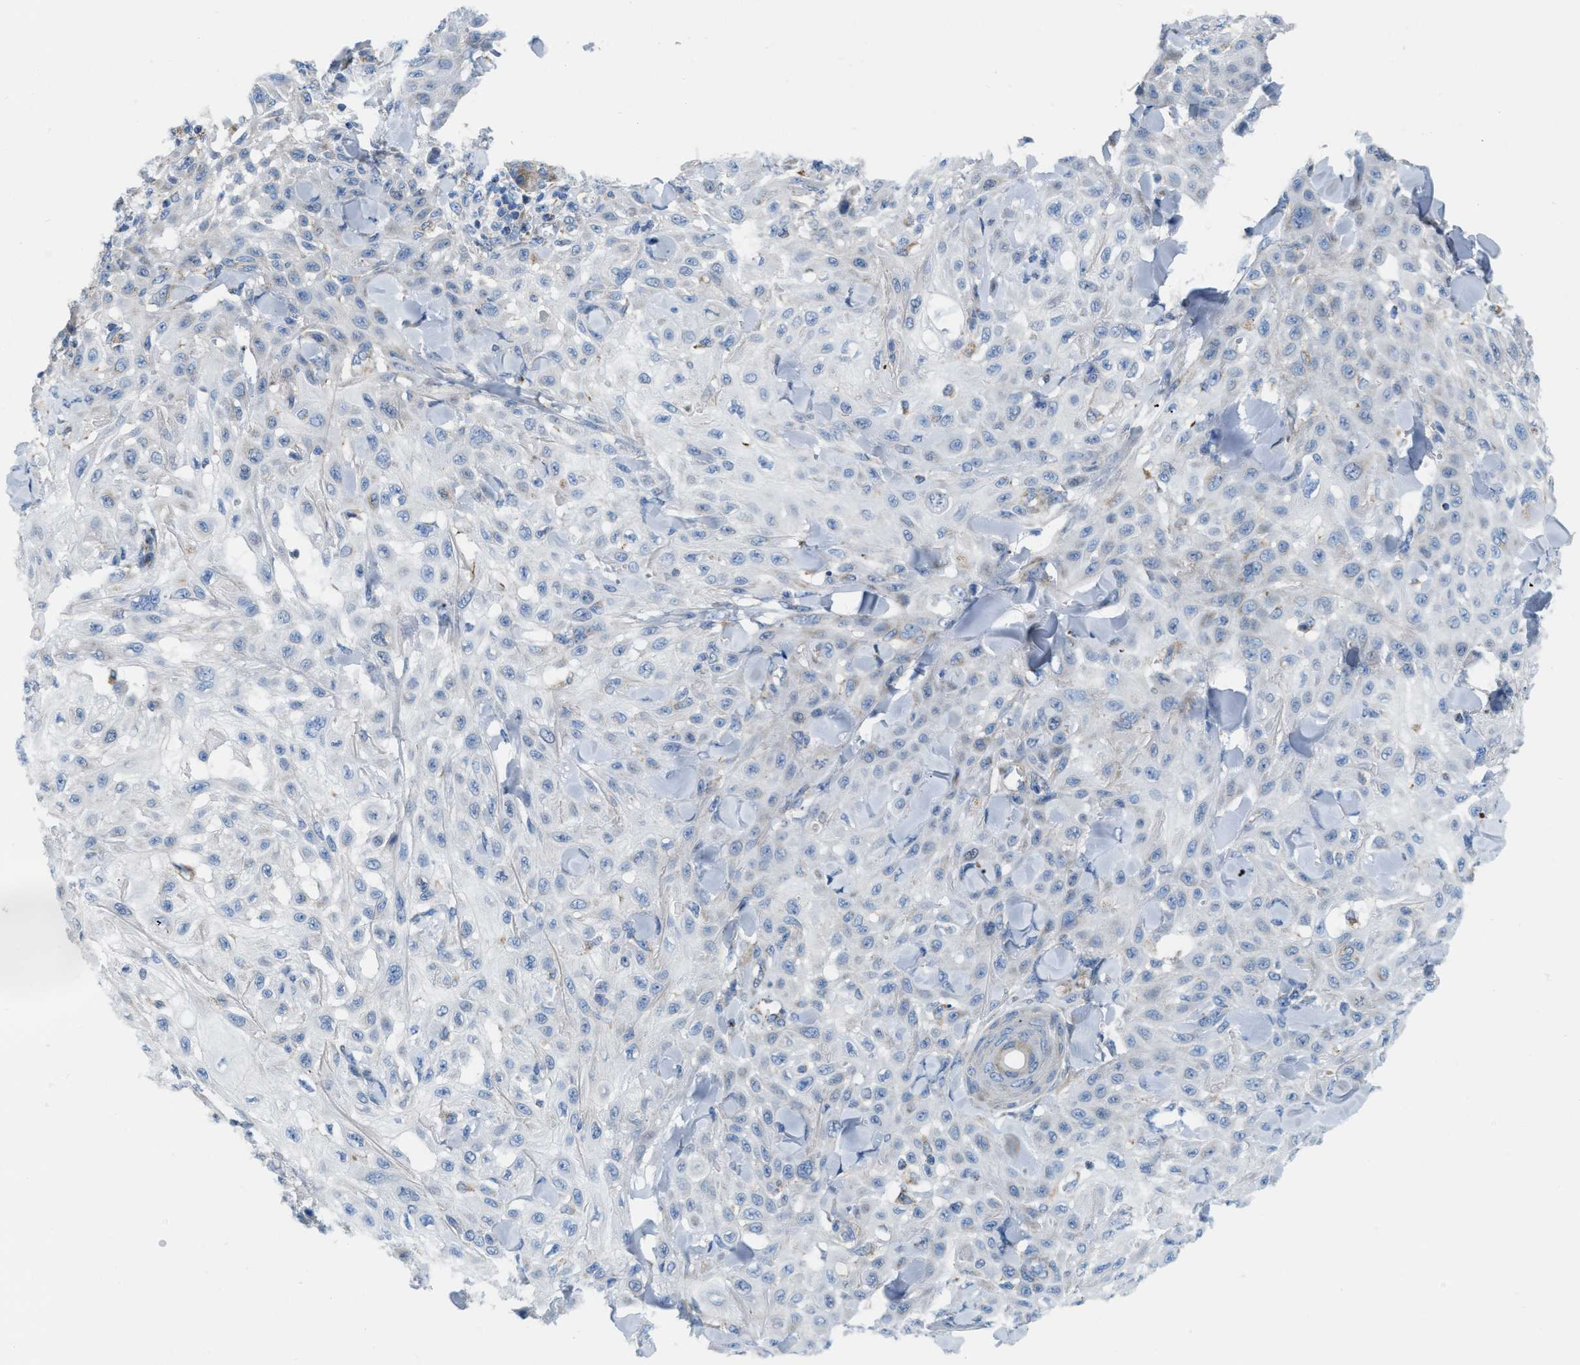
{"staining": {"intensity": "negative", "quantity": "none", "location": "none"}, "tissue": "skin cancer", "cell_type": "Tumor cells", "image_type": "cancer", "snomed": [{"axis": "morphology", "description": "Squamous cell carcinoma, NOS"}, {"axis": "topography", "description": "Skin"}], "caption": "Tumor cells show no significant staining in skin cancer.", "gene": "JADE1", "patient": {"sex": "male", "age": 24}}